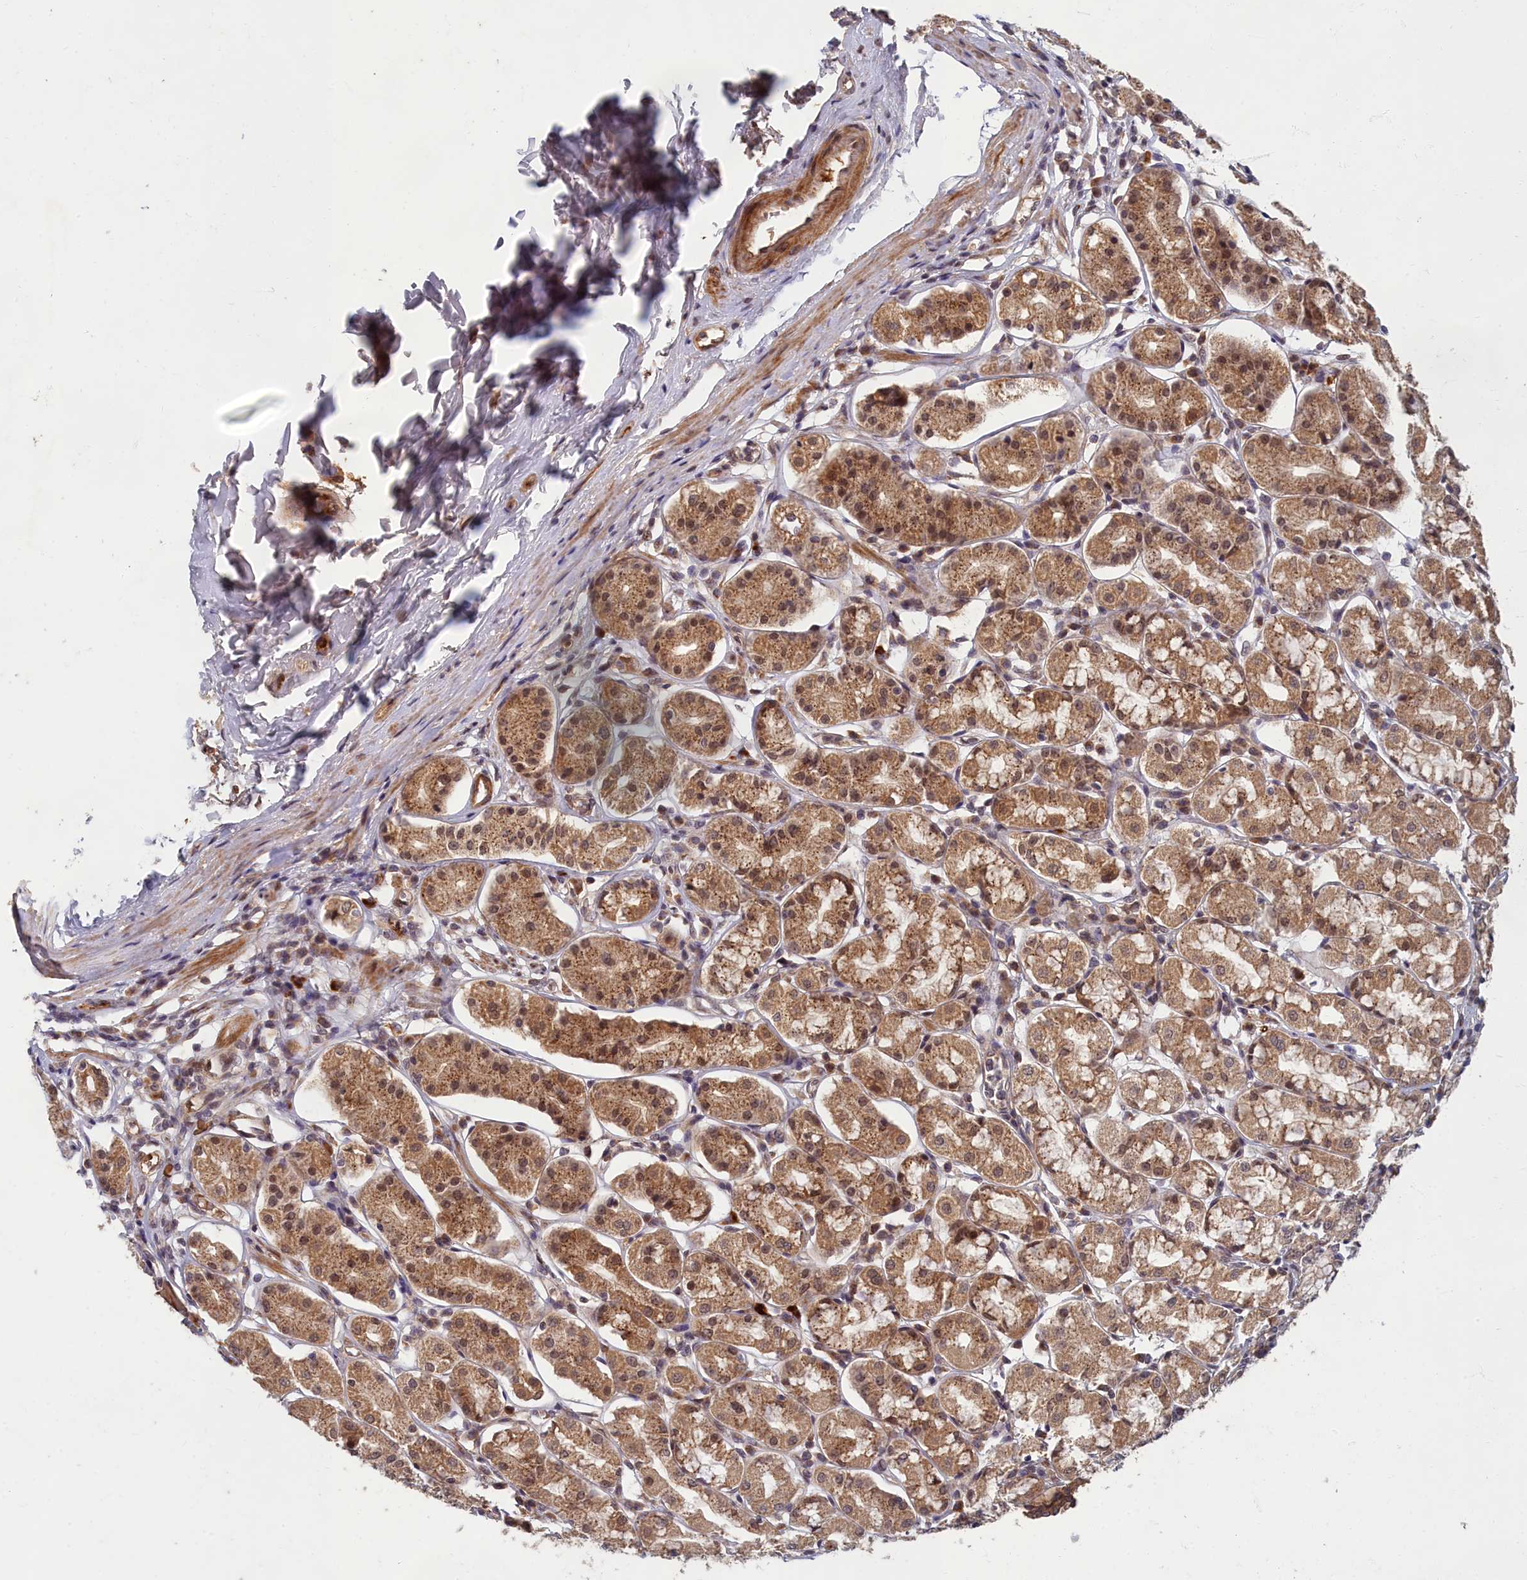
{"staining": {"intensity": "moderate", "quantity": ">75%", "location": "cytoplasmic/membranous,nuclear"}, "tissue": "stomach", "cell_type": "Glandular cells", "image_type": "normal", "snomed": [{"axis": "morphology", "description": "Normal tissue, NOS"}, {"axis": "topography", "description": "Stomach, lower"}], "caption": "Immunohistochemistry staining of benign stomach, which displays medium levels of moderate cytoplasmic/membranous,nuclear expression in about >75% of glandular cells indicating moderate cytoplasmic/membranous,nuclear protein positivity. The staining was performed using DAB (3,3'-diaminobenzidine) (brown) for protein detection and nuclei were counterstained in hematoxylin (blue).", "gene": "EARS2", "patient": {"sex": "female", "age": 56}}